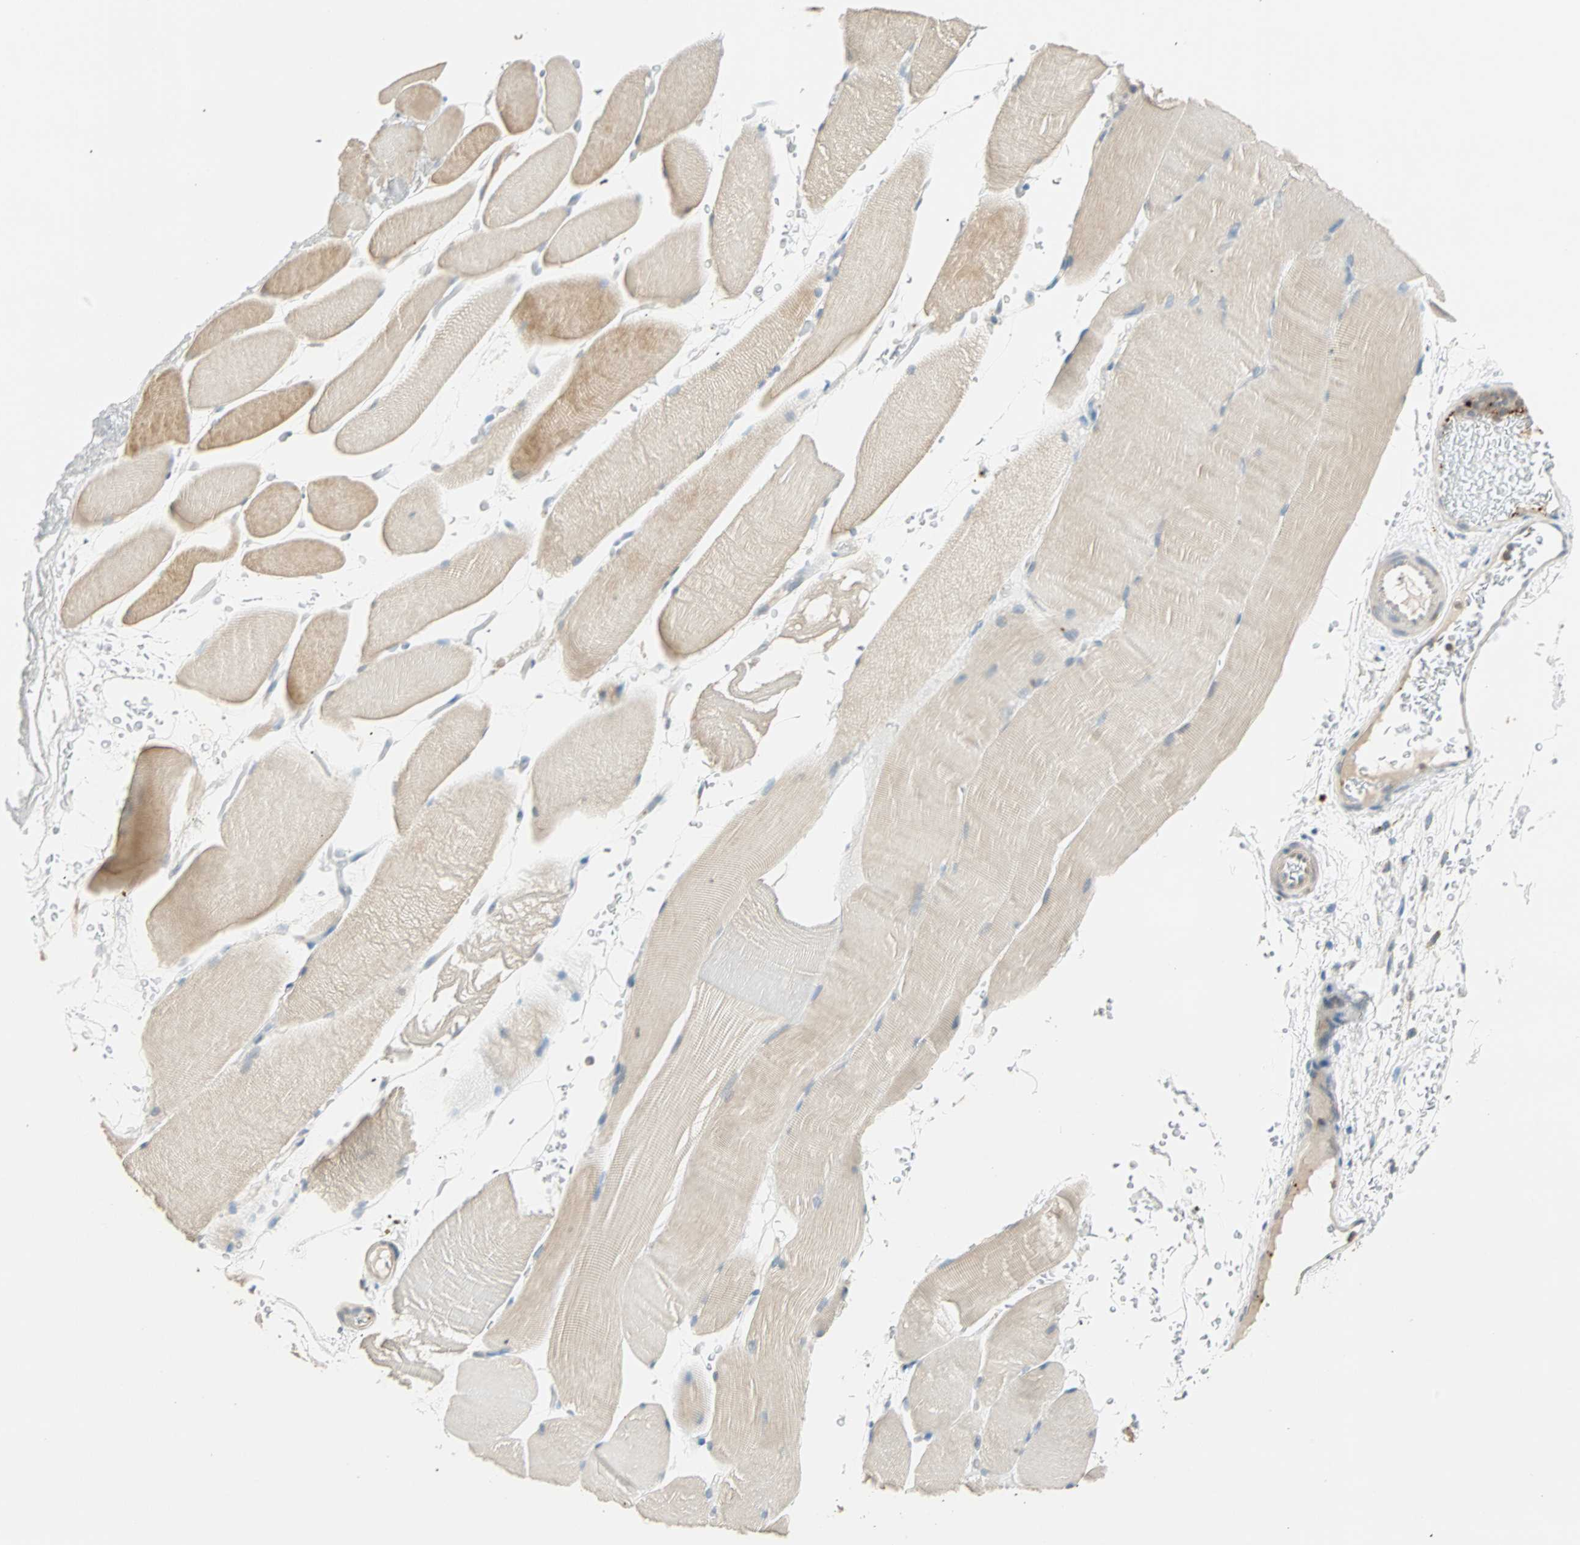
{"staining": {"intensity": "weak", "quantity": "25%-75%", "location": "cytoplasmic/membranous"}, "tissue": "skeletal muscle", "cell_type": "Myocytes", "image_type": "normal", "snomed": [{"axis": "morphology", "description": "Normal tissue, NOS"}, {"axis": "topography", "description": "Skeletal muscle"}], "caption": "There is low levels of weak cytoplasmic/membranous expression in myocytes of benign skeletal muscle, as demonstrated by immunohistochemical staining (brown color).", "gene": "RAD18", "patient": {"sex": "female", "age": 37}}